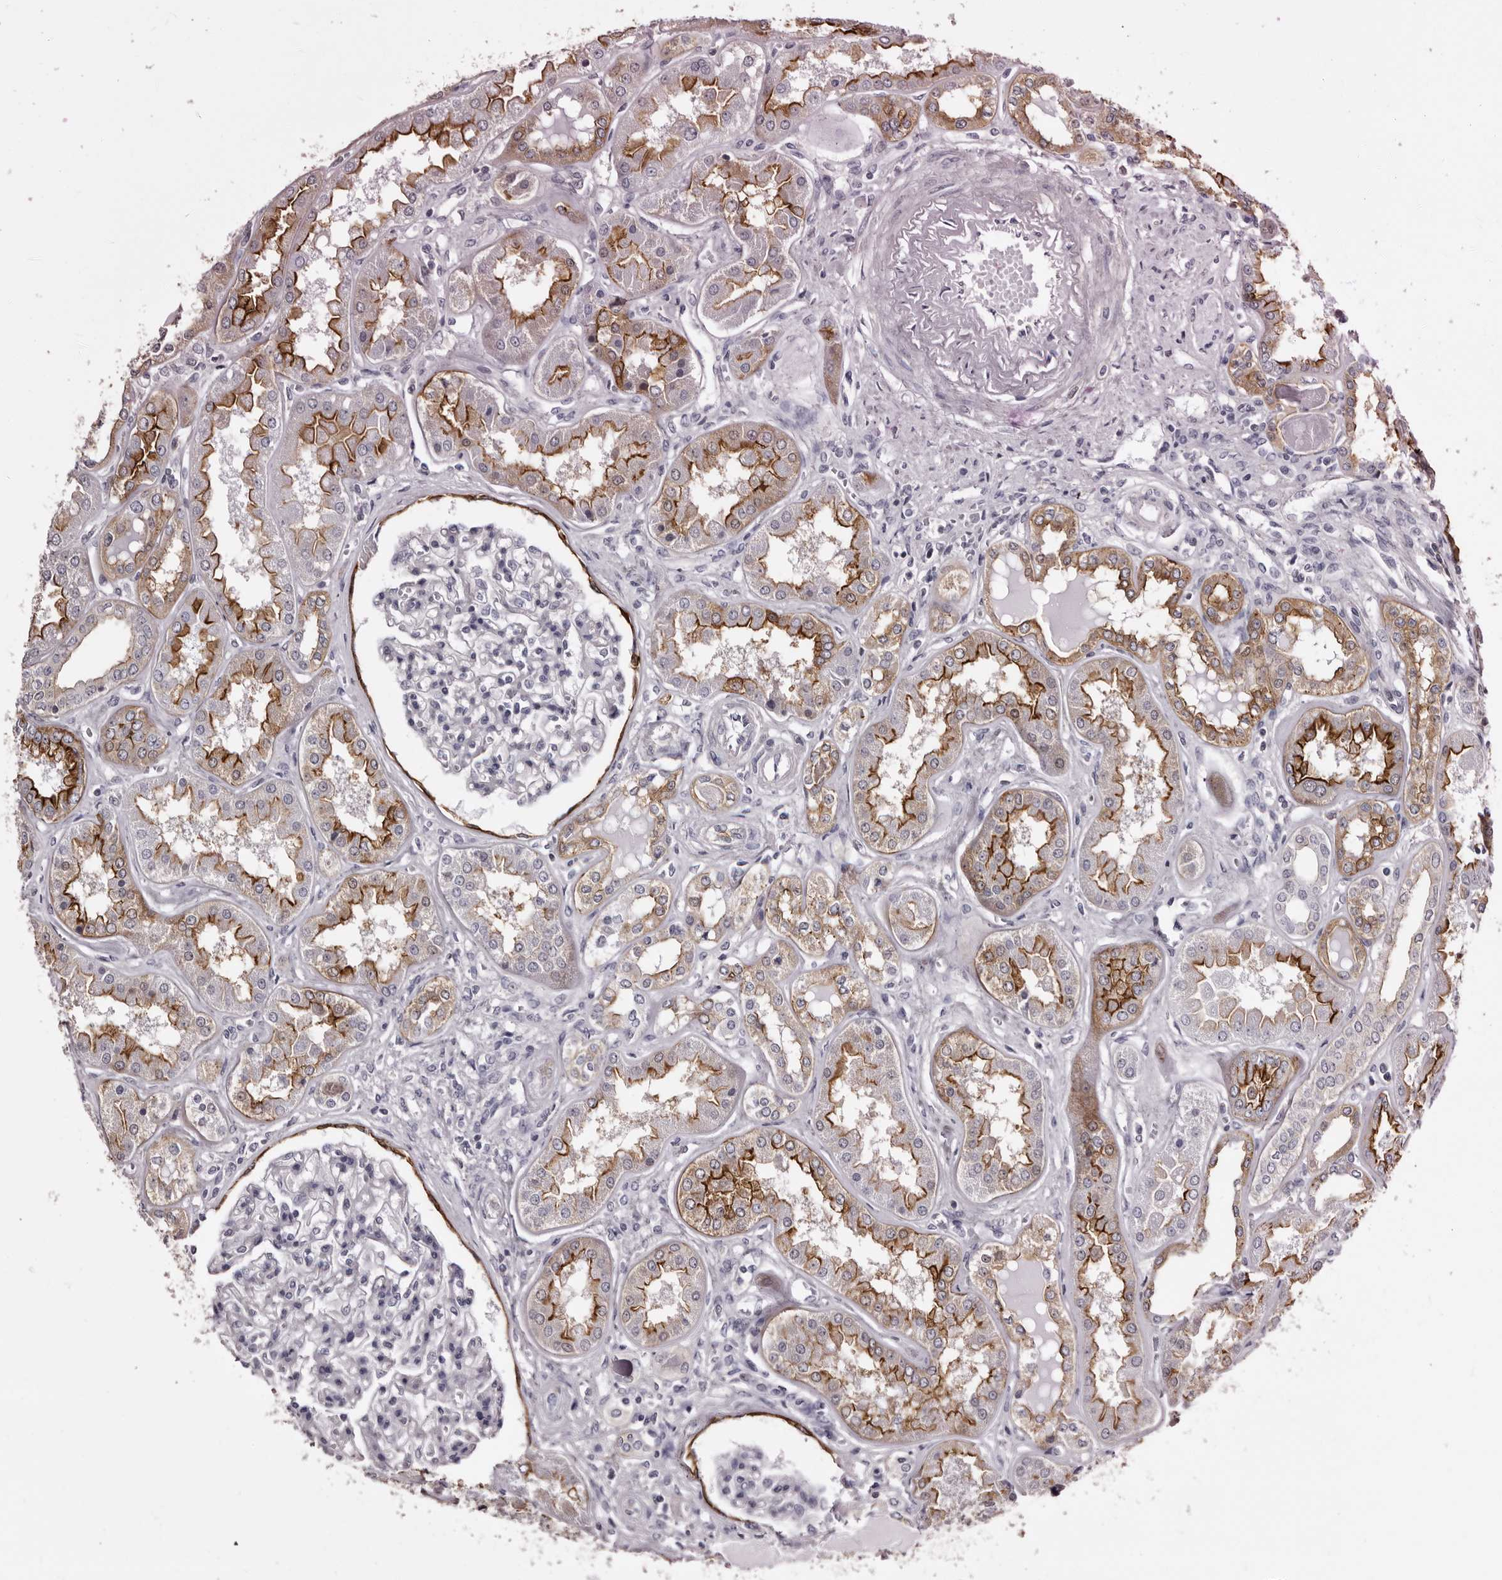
{"staining": {"intensity": "negative", "quantity": "none", "location": "none"}, "tissue": "kidney", "cell_type": "Cells in glomeruli", "image_type": "normal", "snomed": [{"axis": "morphology", "description": "Normal tissue, NOS"}, {"axis": "topography", "description": "Kidney"}], "caption": "Cells in glomeruli show no significant expression in unremarkable kidney.", "gene": "LAD1", "patient": {"sex": "female", "age": 56}}